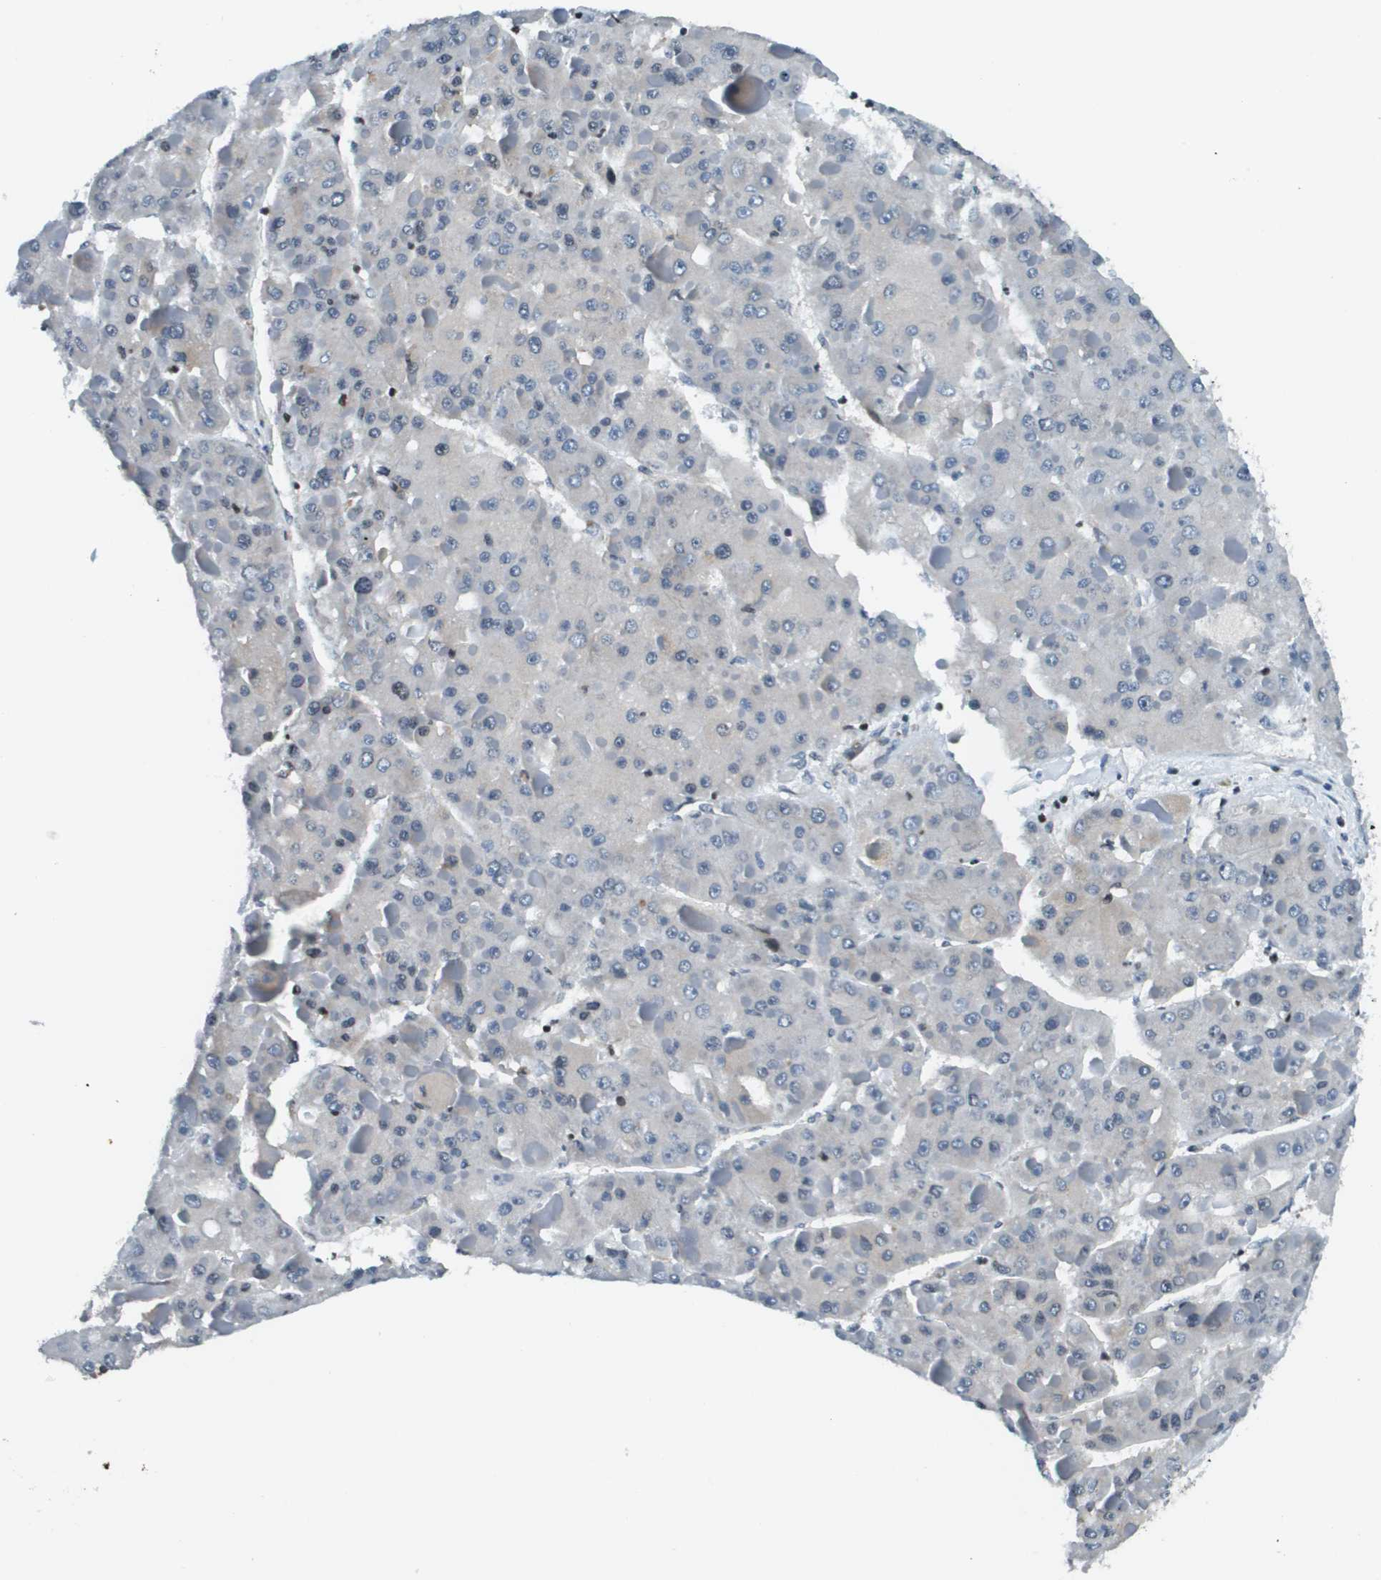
{"staining": {"intensity": "weak", "quantity": "<25%", "location": "cytoplasmic/membranous"}, "tissue": "liver cancer", "cell_type": "Tumor cells", "image_type": "cancer", "snomed": [{"axis": "morphology", "description": "Carcinoma, Hepatocellular, NOS"}, {"axis": "topography", "description": "Liver"}], "caption": "Human liver hepatocellular carcinoma stained for a protein using immunohistochemistry (IHC) shows no positivity in tumor cells.", "gene": "ESYT1", "patient": {"sex": "female", "age": 73}}